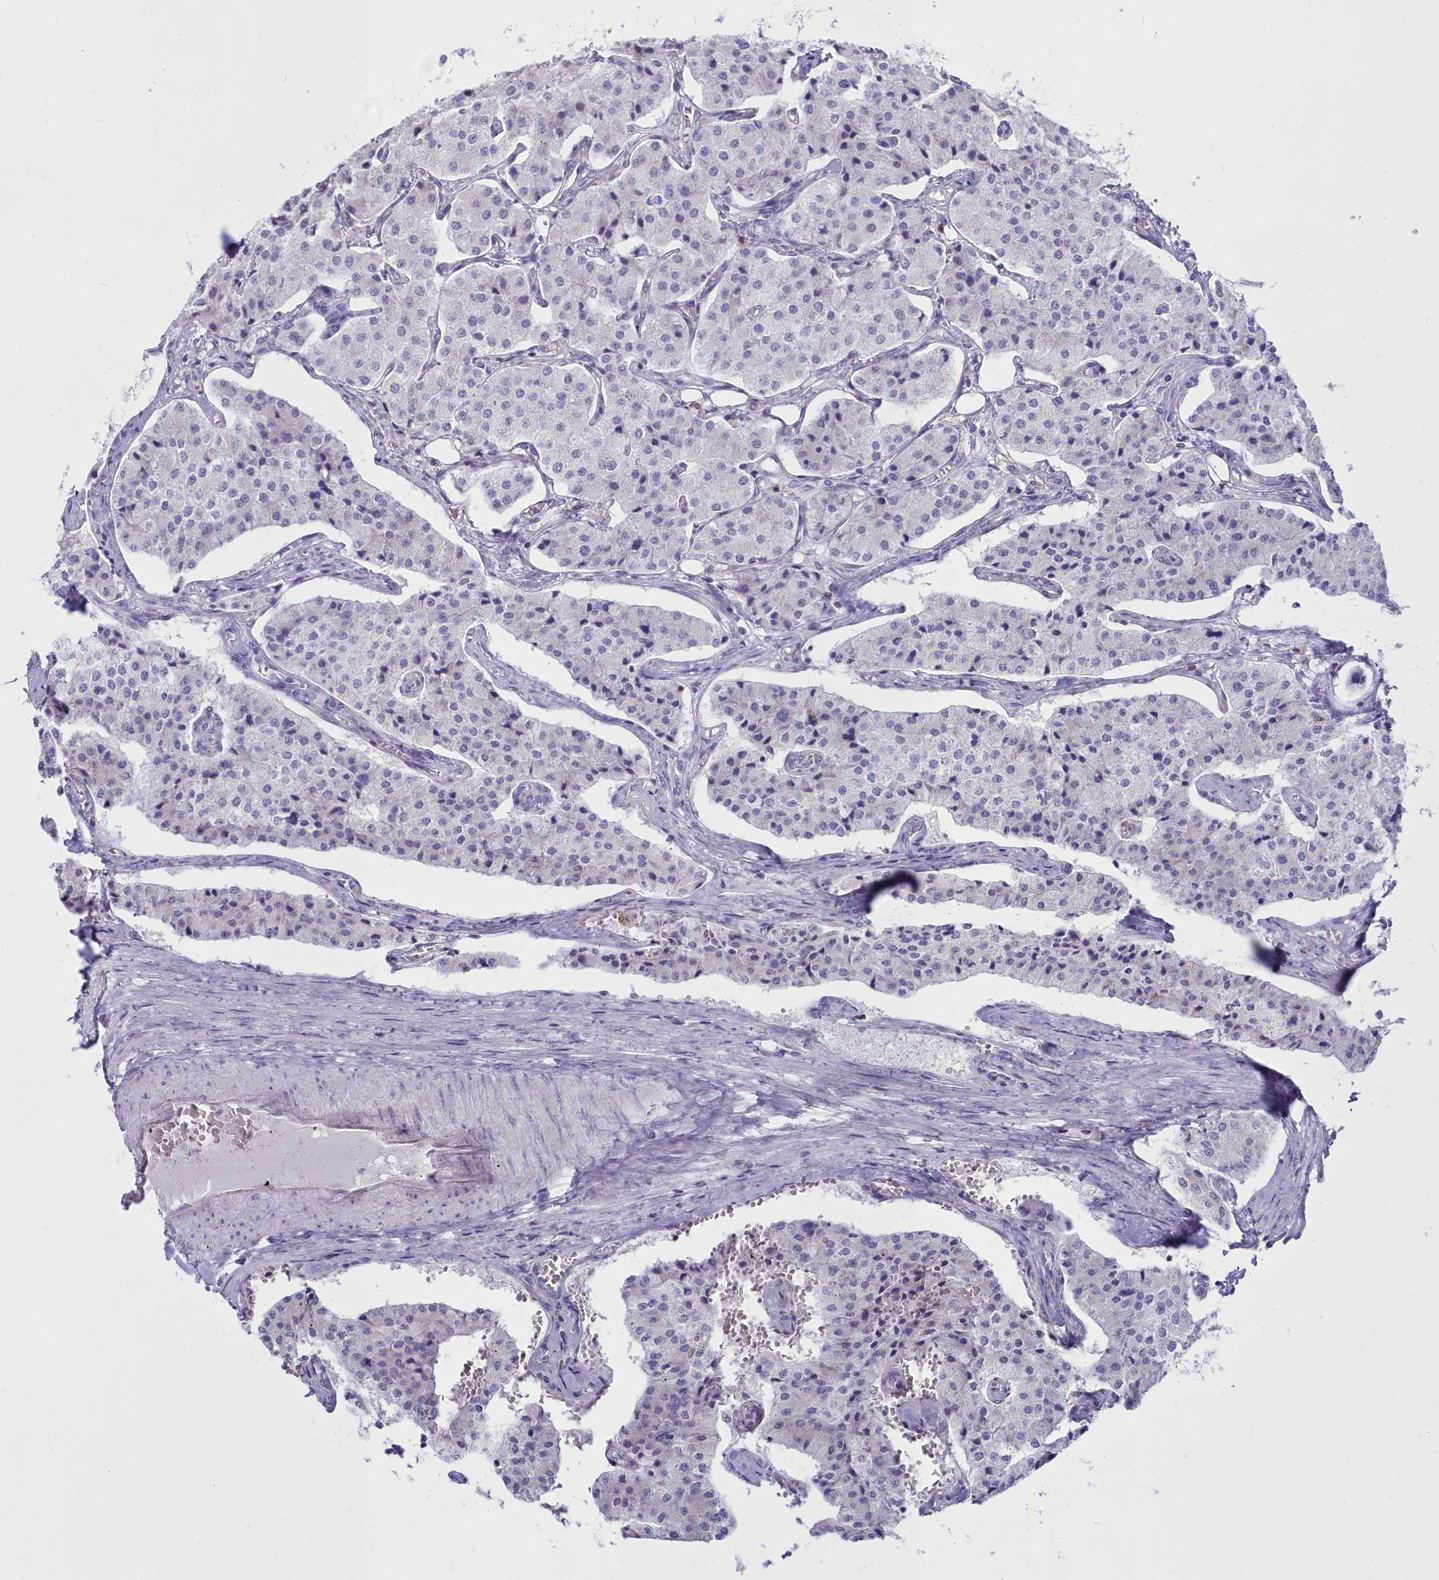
{"staining": {"intensity": "negative", "quantity": "none", "location": "none"}, "tissue": "carcinoid", "cell_type": "Tumor cells", "image_type": "cancer", "snomed": [{"axis": "morphology", "description": "Carcinoid, malignant, NOS"}, {"axis": "topography", "description": "Colon"}], "caption": "Malignant carcinoid stained for a protein using immunohistochemistry (IHC) exhibits no staining tumor cells.", "gene": "CD5", "patient": {"sex": "female", "age": 52}}